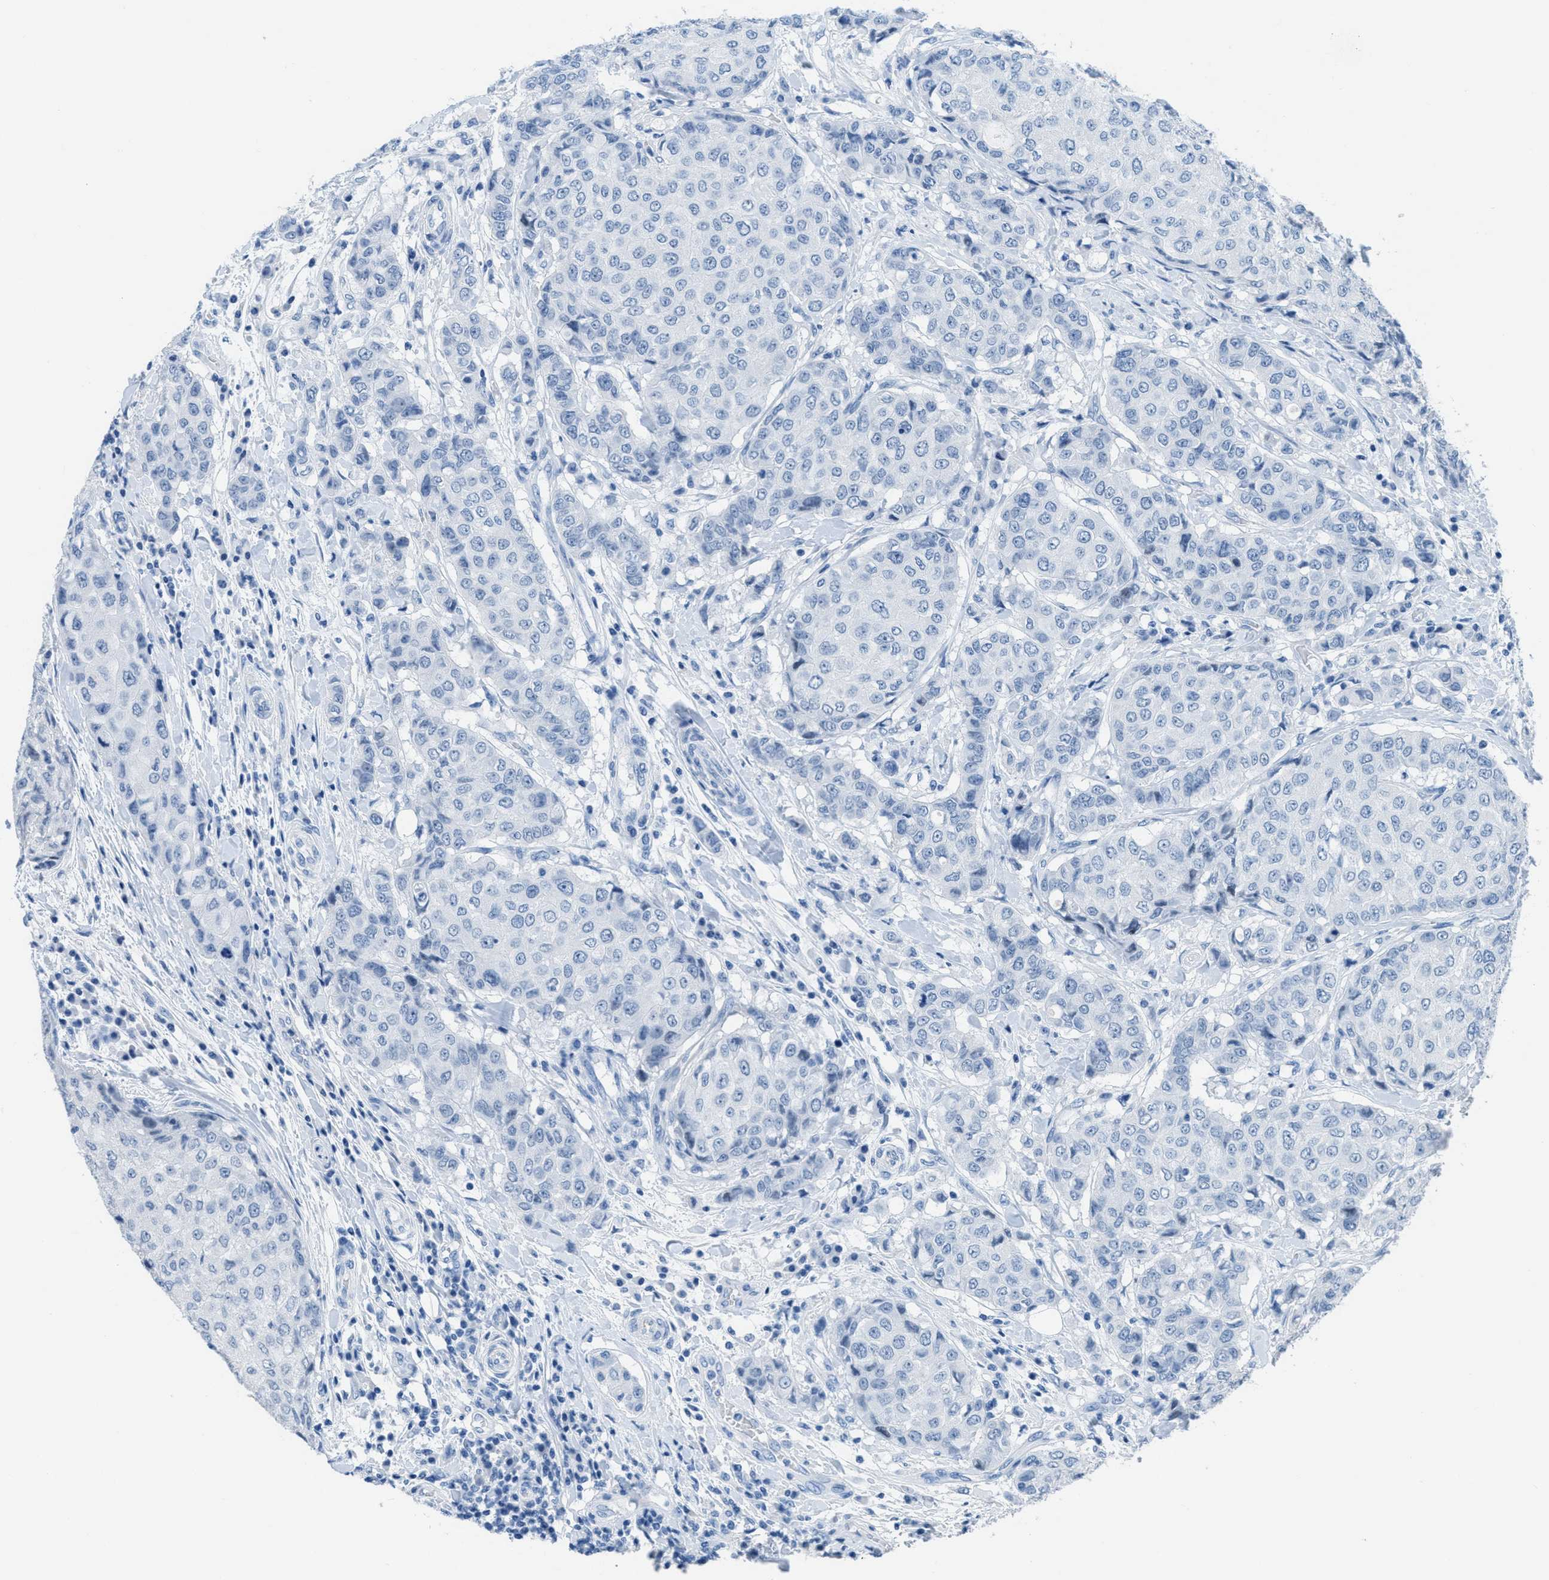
{"staining": {"intensity": "negative", "quantity": "none", "location": "none"}, "tissue": "breast cancer", "cell_type": "Tumor cells", "image_type": "cancer", "snomed": [{"axis": "morphology", "description": "Duct carcinoma"}, {"axis": "topography", "description": "Breast"}], "caption": "IHC micrograph of neoplastic tissue: breast intraductal carcinoma stained with DAB (3,3'-diaminobenzidine) reveals no significant protein expression in tumor cells.", "gene": "MGARP", "patient": {"sex": "female", "age": 27}}